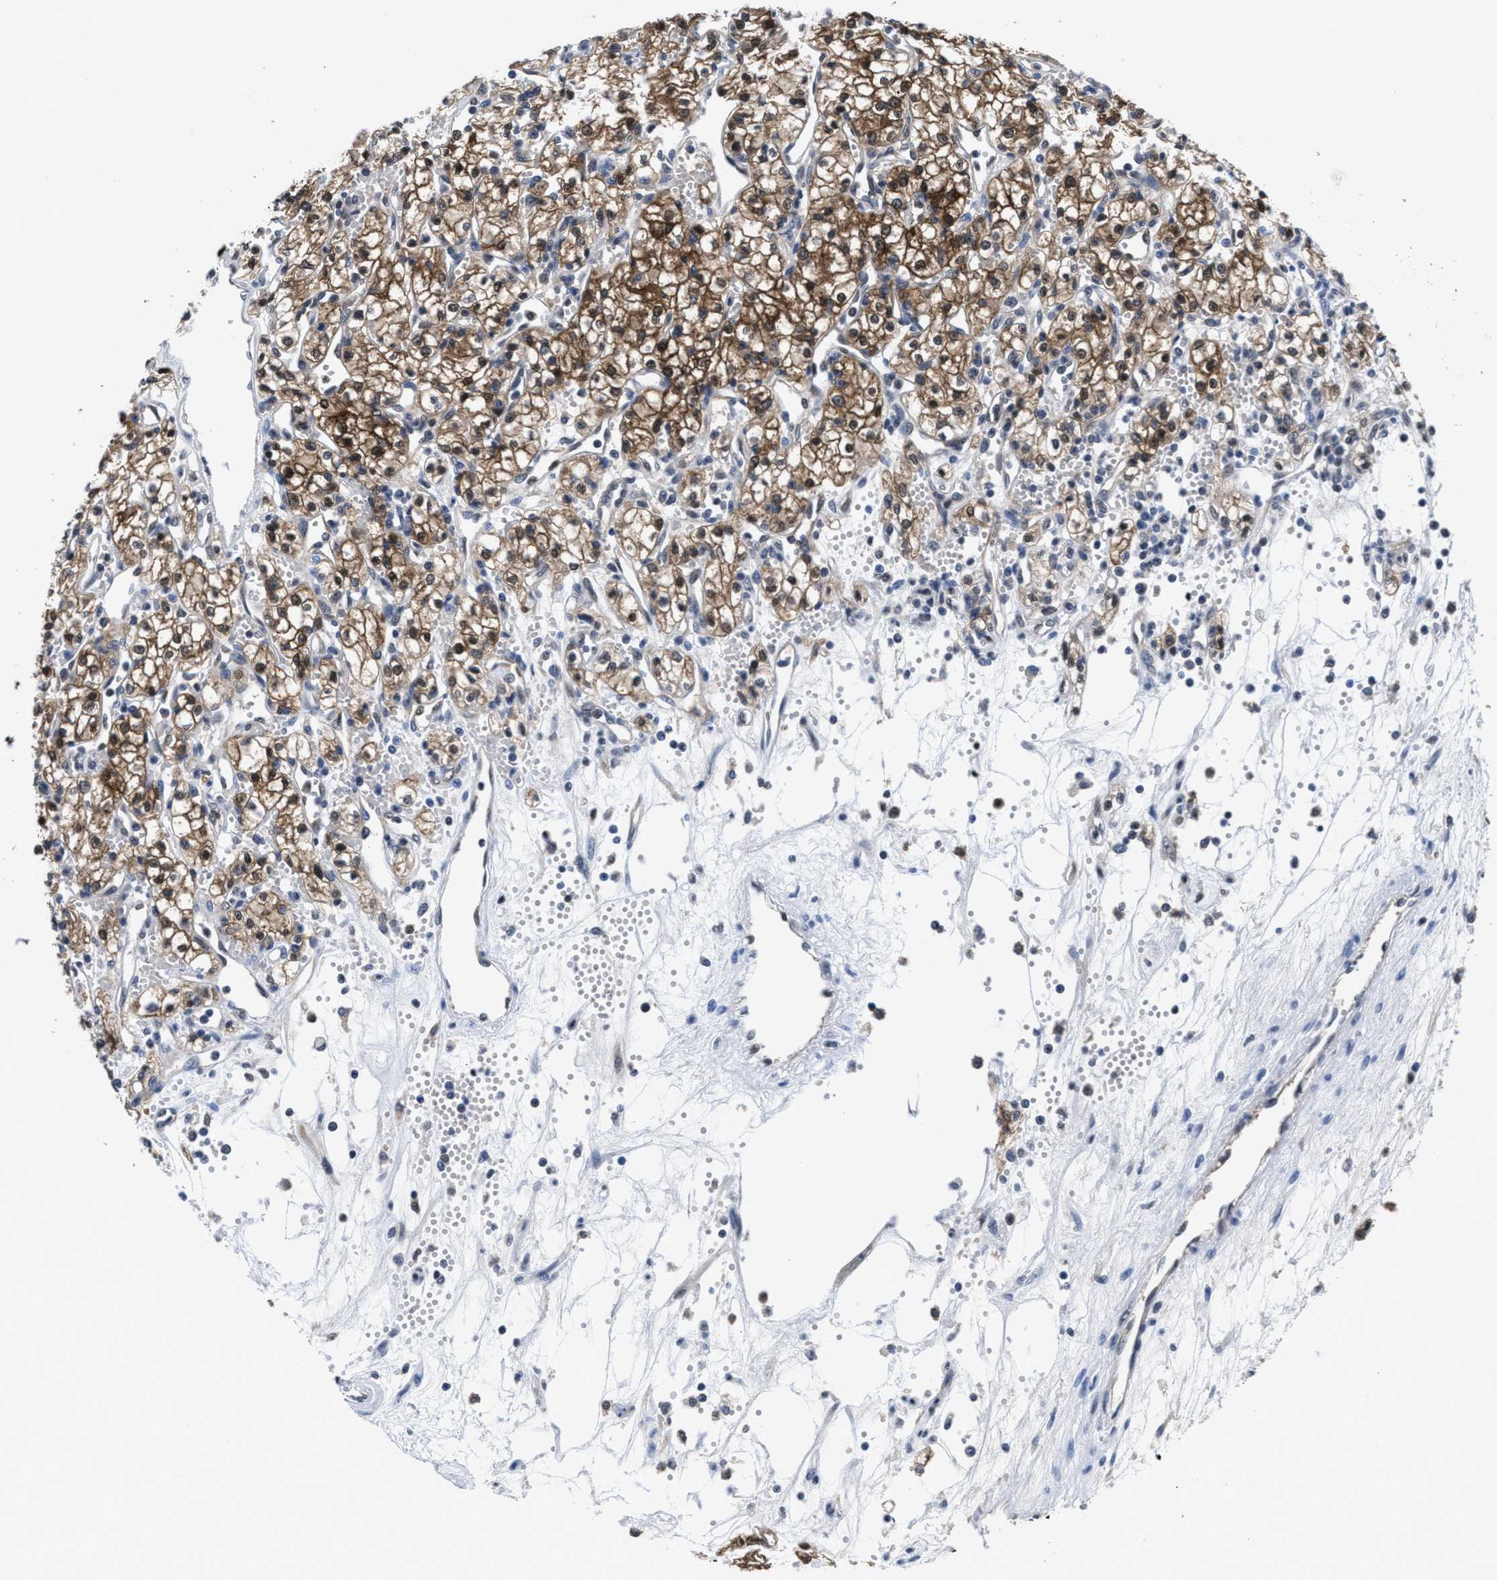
{"staining": {"intensity": "moderate", "quantity": ">75%", "location": "cytoplasmic/membranous,nuclear"}, "tissue": "renal cancer", "cell_type": "Tumor cells", "image_type": "cancer", "snomed": [{"axis": "morphology", "description": "Adenocarcinoma, NOS"}, {"axis": "topography", "description": "Kidney"}], "caption": "The histopathology image reveals staining of adenocarcinoma (renal), revealing moderate cytoplasmic/membranous and nuclear protein expression (brown color) within tumor cells.", "gene": "ACLY", "patient": {"sex": "male", "age": 59}}